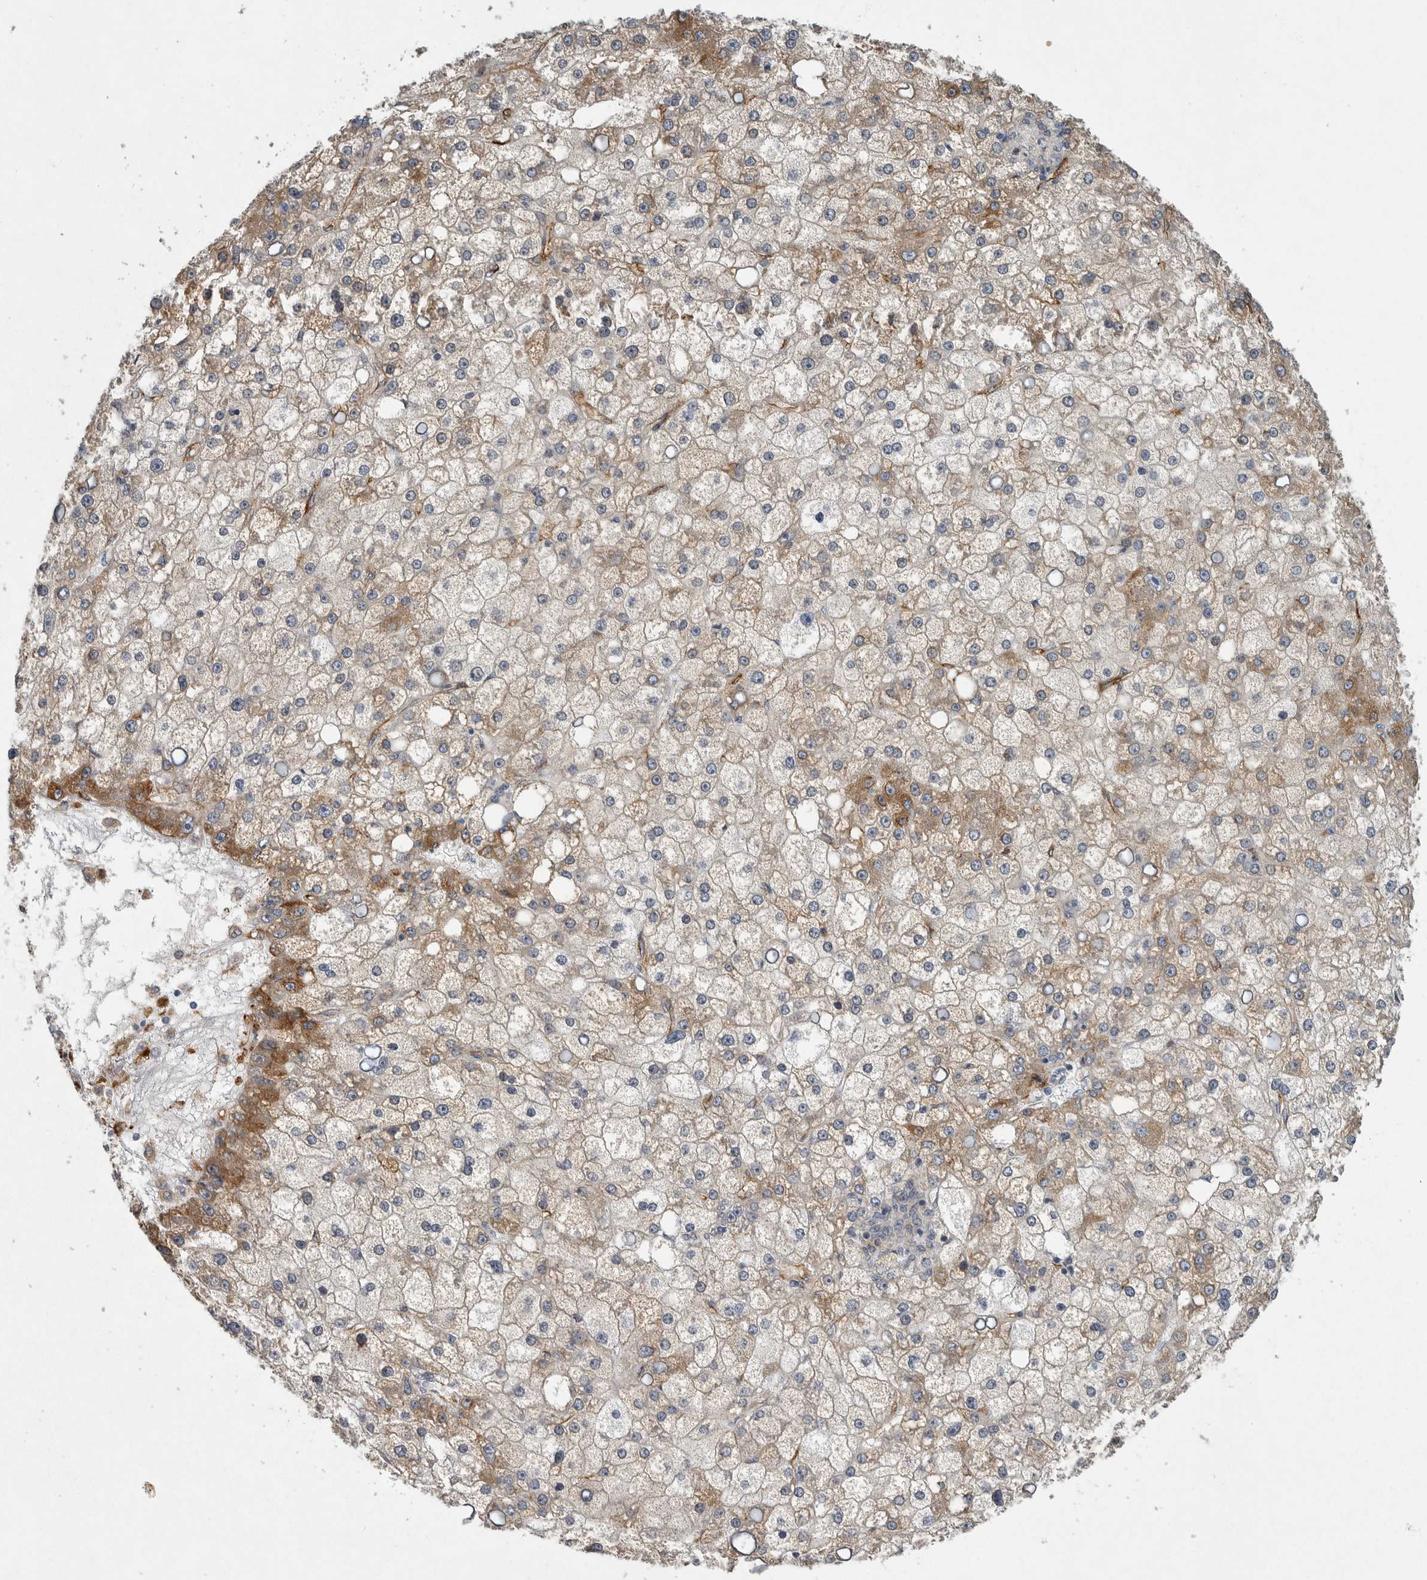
{"staining": {"intensity": "moderate", "quantity": "25%-75%", "location": "cytoplasmic/membranous"}, "tissue": "liver cancer", "cell_type": "Tumor cells", "image_type": "cancer", "snomed": [{"axis": "morphology", "description": "Carcinoma, Hepatocellular, NOS"}, {"axis": "topography", "description": "Liver"}], "caption": "Liver hepatocellular carcinoma stained with immunohistochemistry exhibits moderate cytoplasmic/membranous expression in approximately 25%-75% of tumor cells.", "gene": "MINPP1", "patient": {"sex": "male", "age": 67}}